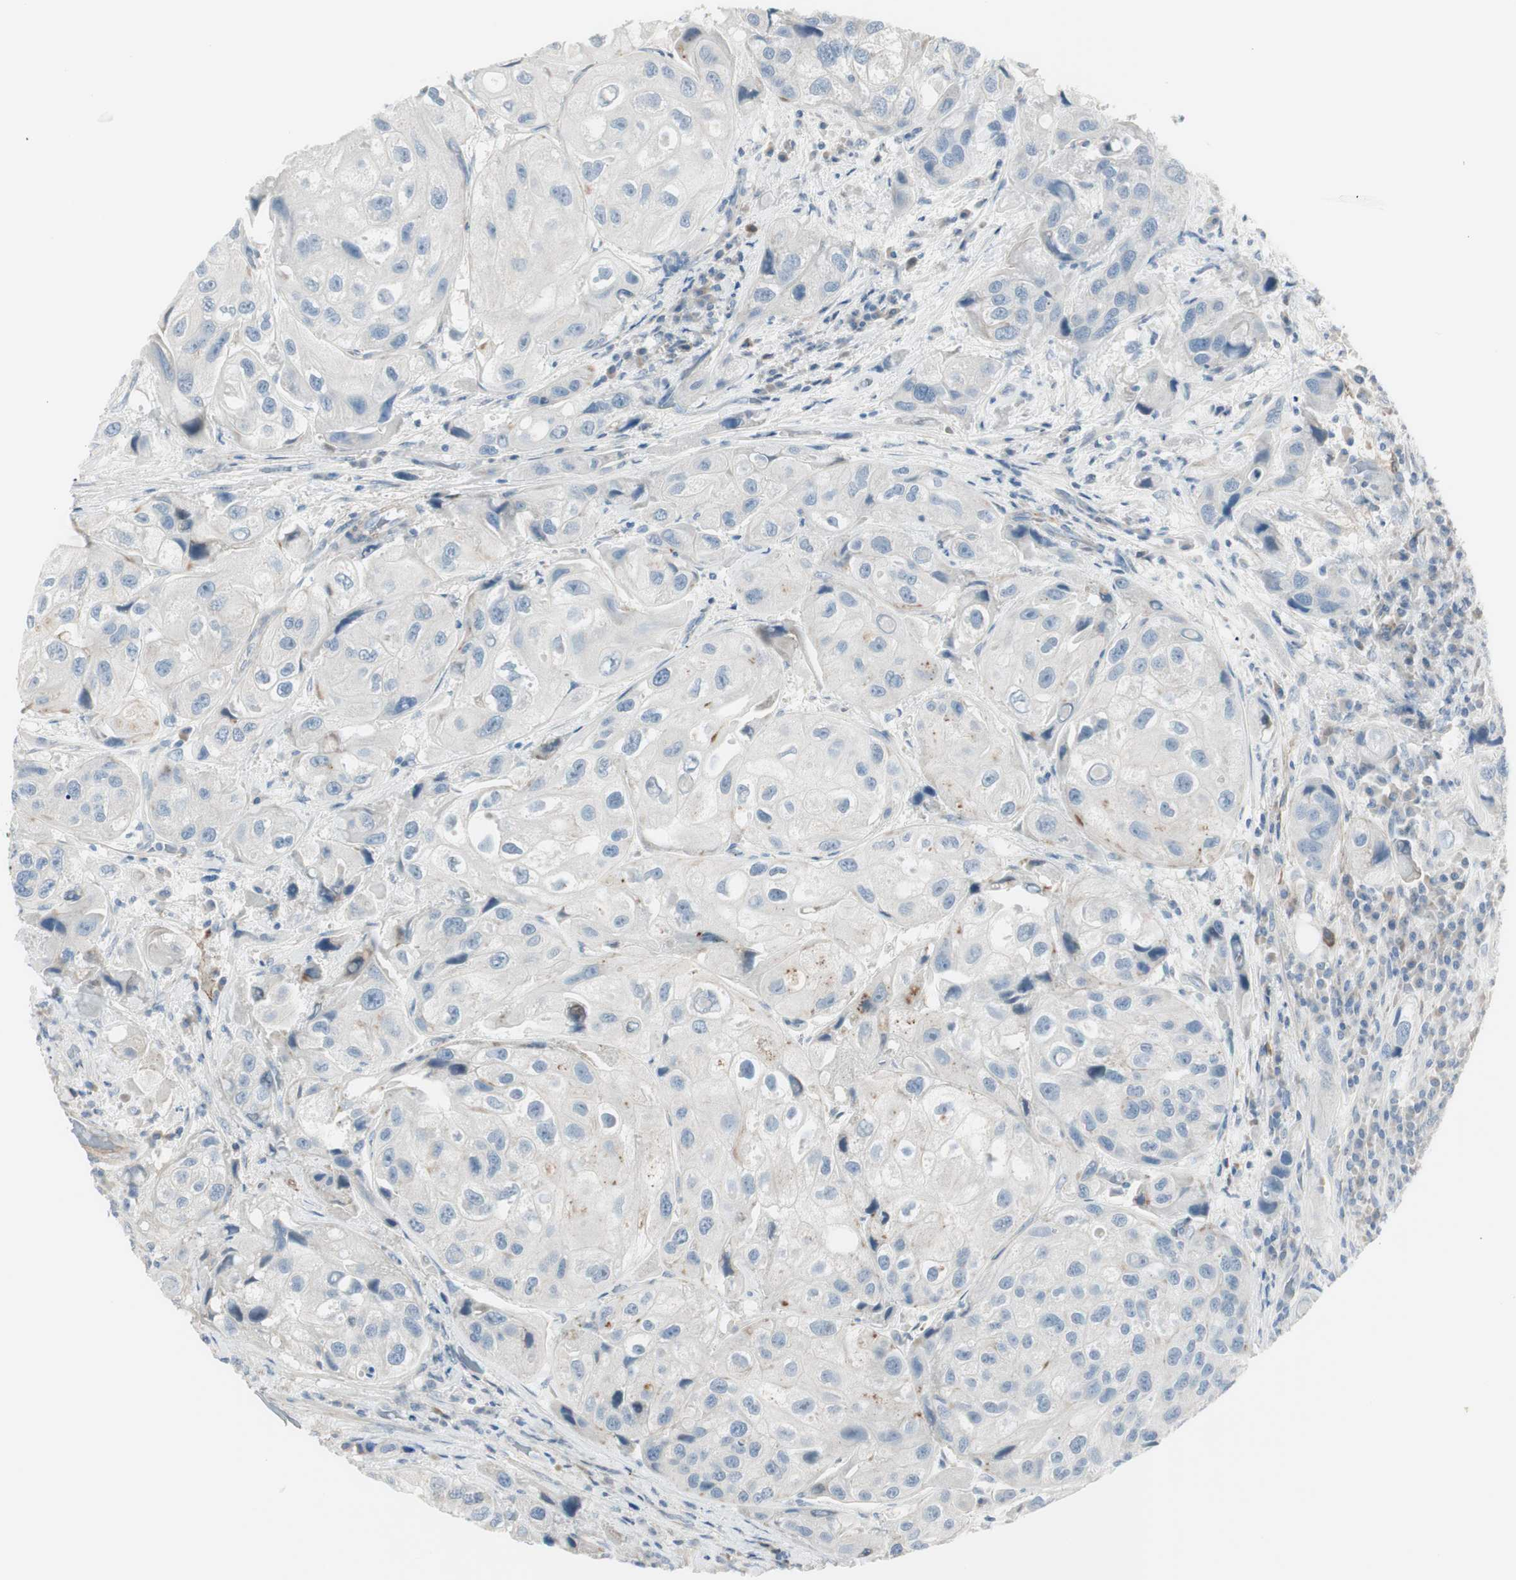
{"staining": {"intensity": "negative", "quantity": "none", "location": "none"}, "tissue": "urothelial cancer", "cell_type": "Tumor cells", "image_type": "cancer", "snomed": [{"axis": "morphology", "description": "Urothelial carcinoma, High grade"}, {"axis": "topography", "description": "Urinary bladder"}], "caption": "IHC of urothelial carcinoma (high-grade) exhibits no positivity in tumor cells.", "gene": "CACNA2D1", "patient": {"sex": "female", "age": 64}}